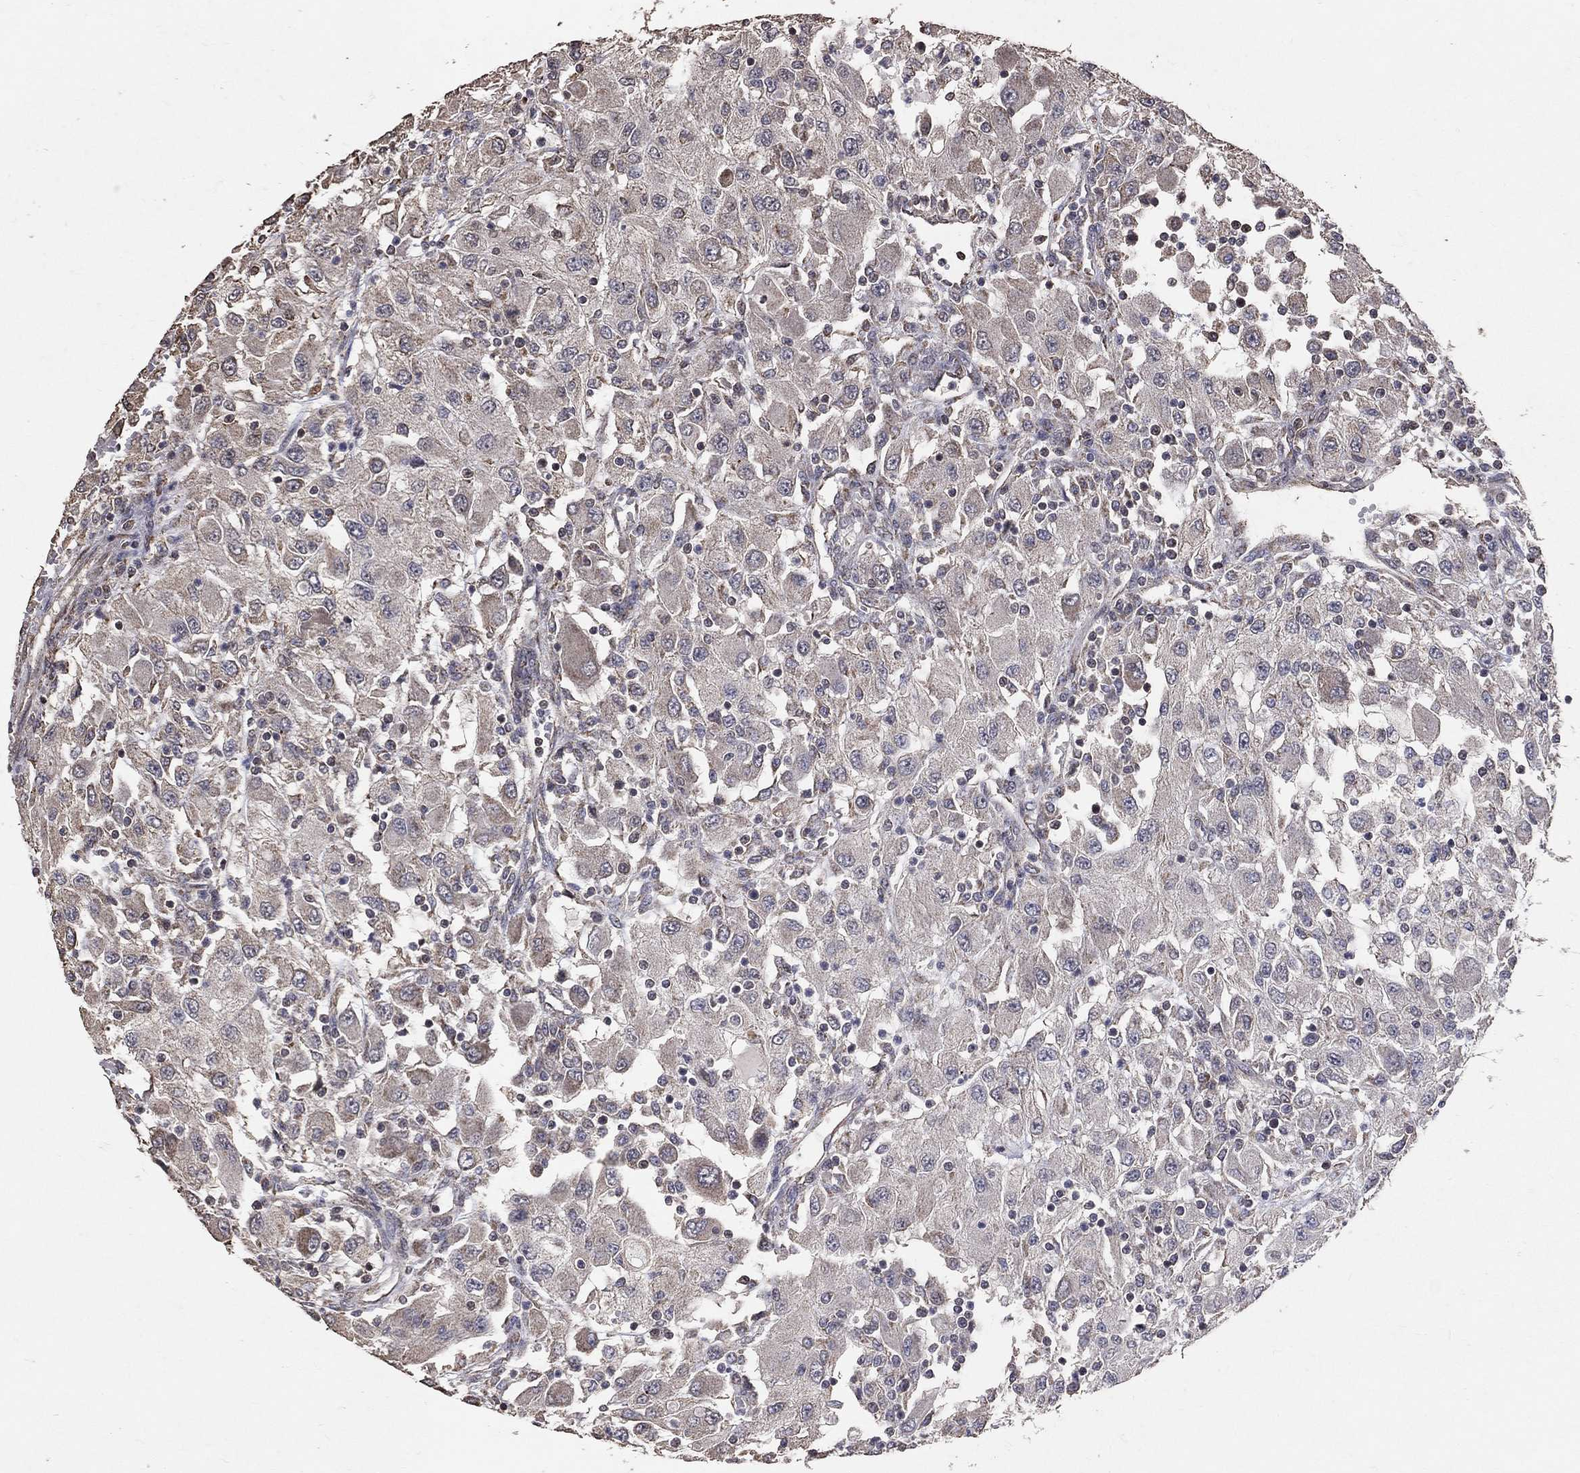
{"staining": {"intensity": "negative", "quantity": "none", "location": "none"}, "tissue": "renal cancer", "cell_type": "Tumor cells", "image_type": "cancer", "snomed": [{"axis": "morphology", "description": "Adenocarcinoma, NOS"}, {"axis": "topography", "description": "Kidney"}], "caption": "Immunohistochemistry (IHC) photomicrograph of human adenocarcinoma (renal) stained for a protein (brown), which displays no staining in tumor cells.", "gene": "LY6K", "patient": {"sex": "female", "age": 67}}